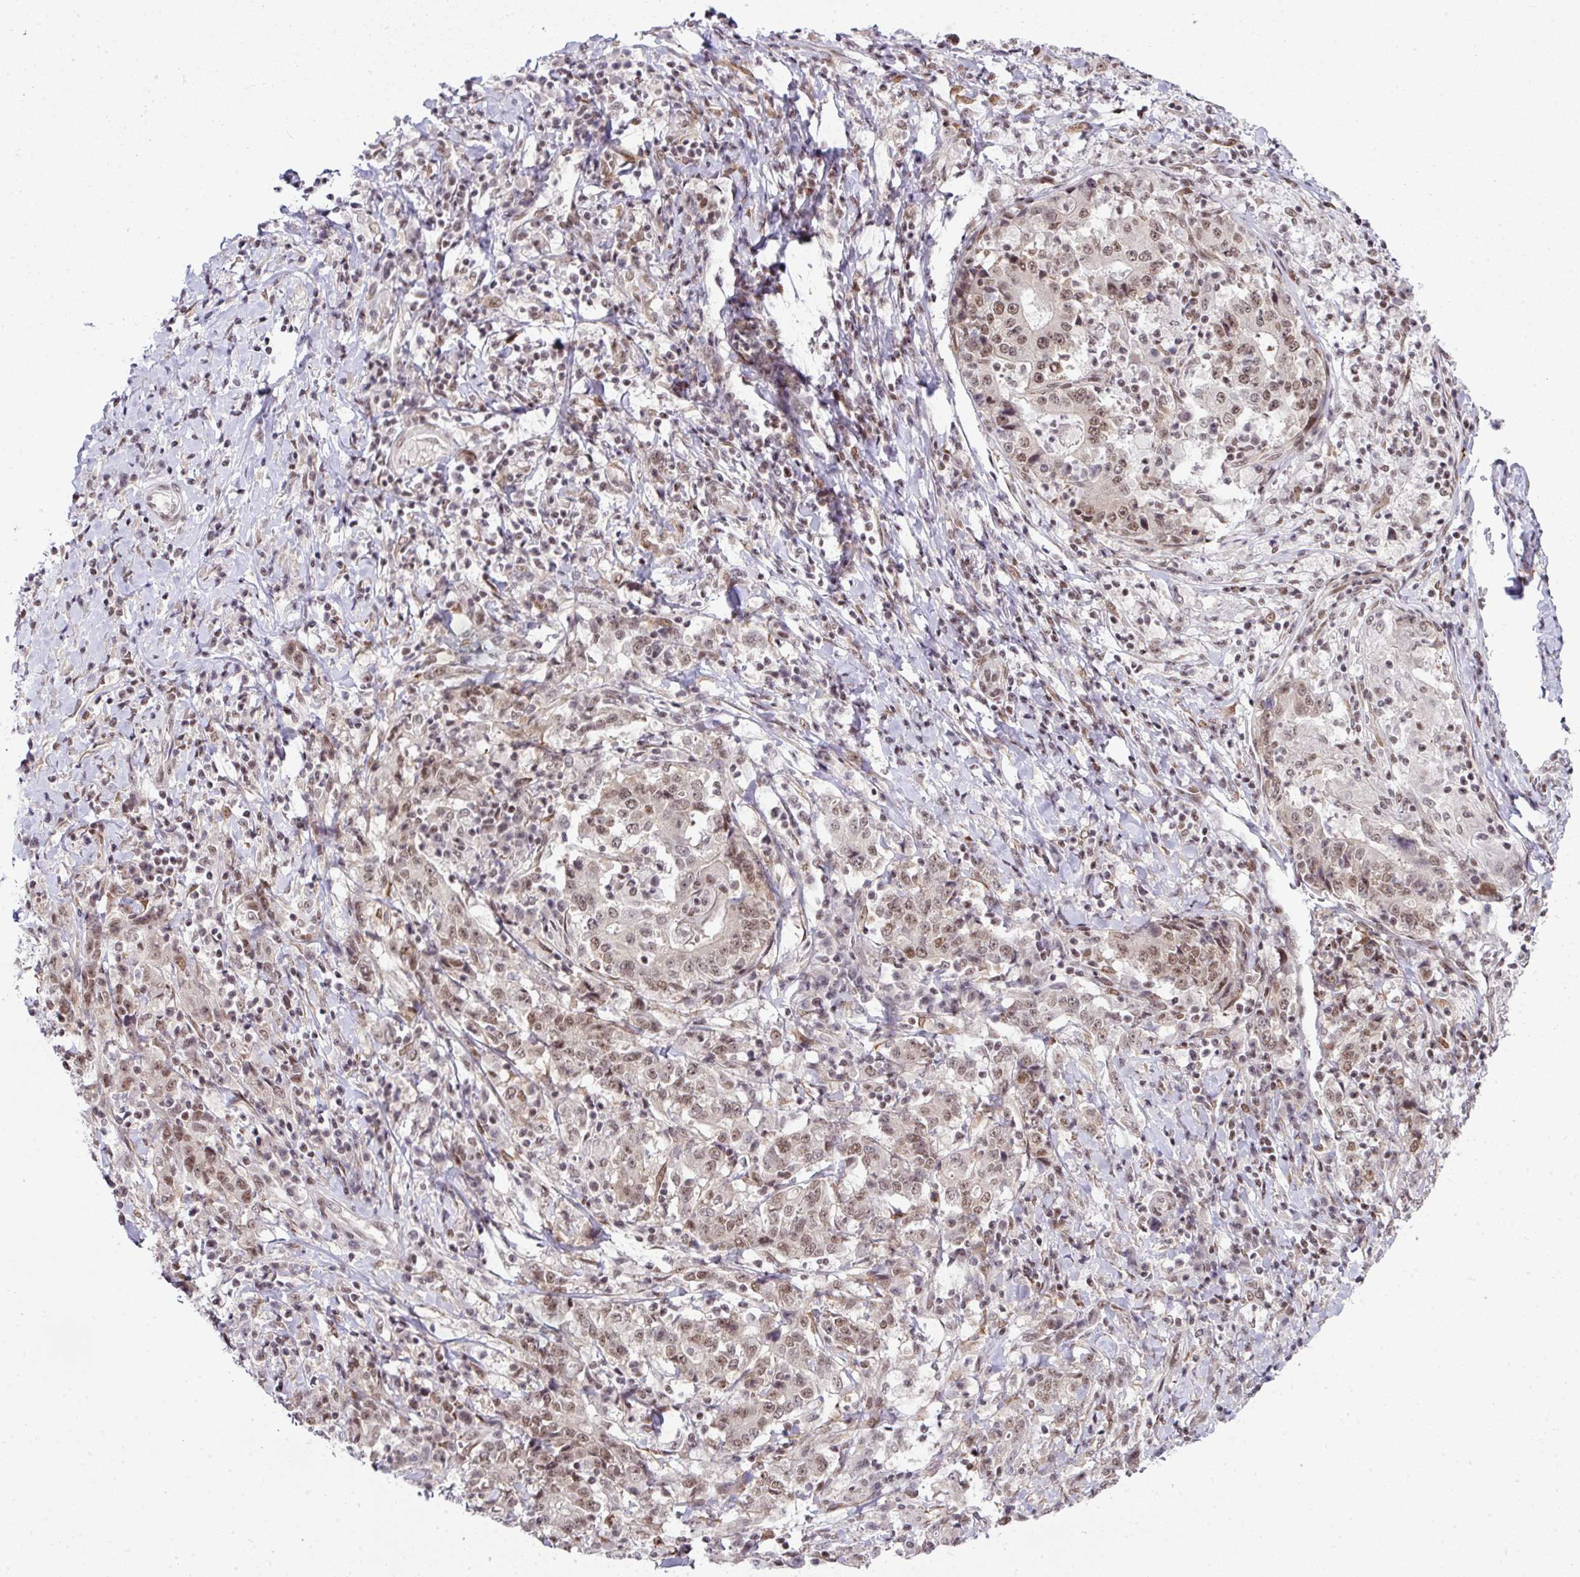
{"staining": {"intensity": "moderate", "quantity": ">75%", "location": "nuclear"}, "tissue": "stomach cancer", "cell_type": "Tumor cells", "image_type": "cancer", "snomed": [{"axis": "morphology", "description": "Normal tissue, NOS"}, {"axis": "morphology", "description": "Adenocarcinoma, NOS"}, {"axis": "topography", "description": "Stomach, upper"}, {"axis": "topography", "description": "Stomach"}], "caption": "Immunohistochemistry (DAB) staining of human stomach cancer (adenocarcinoma) shows moderate nuclear protein staining in approximately >75% of tumor cells. The staining is performed using DAB (3,3'-diaminobenzidine) brown chromogen to label protein expression. The nuclei are counter-stained blue using hematoxylin.", "gene": "NFYA", "patient": {"sex": "male", "age": 59}}